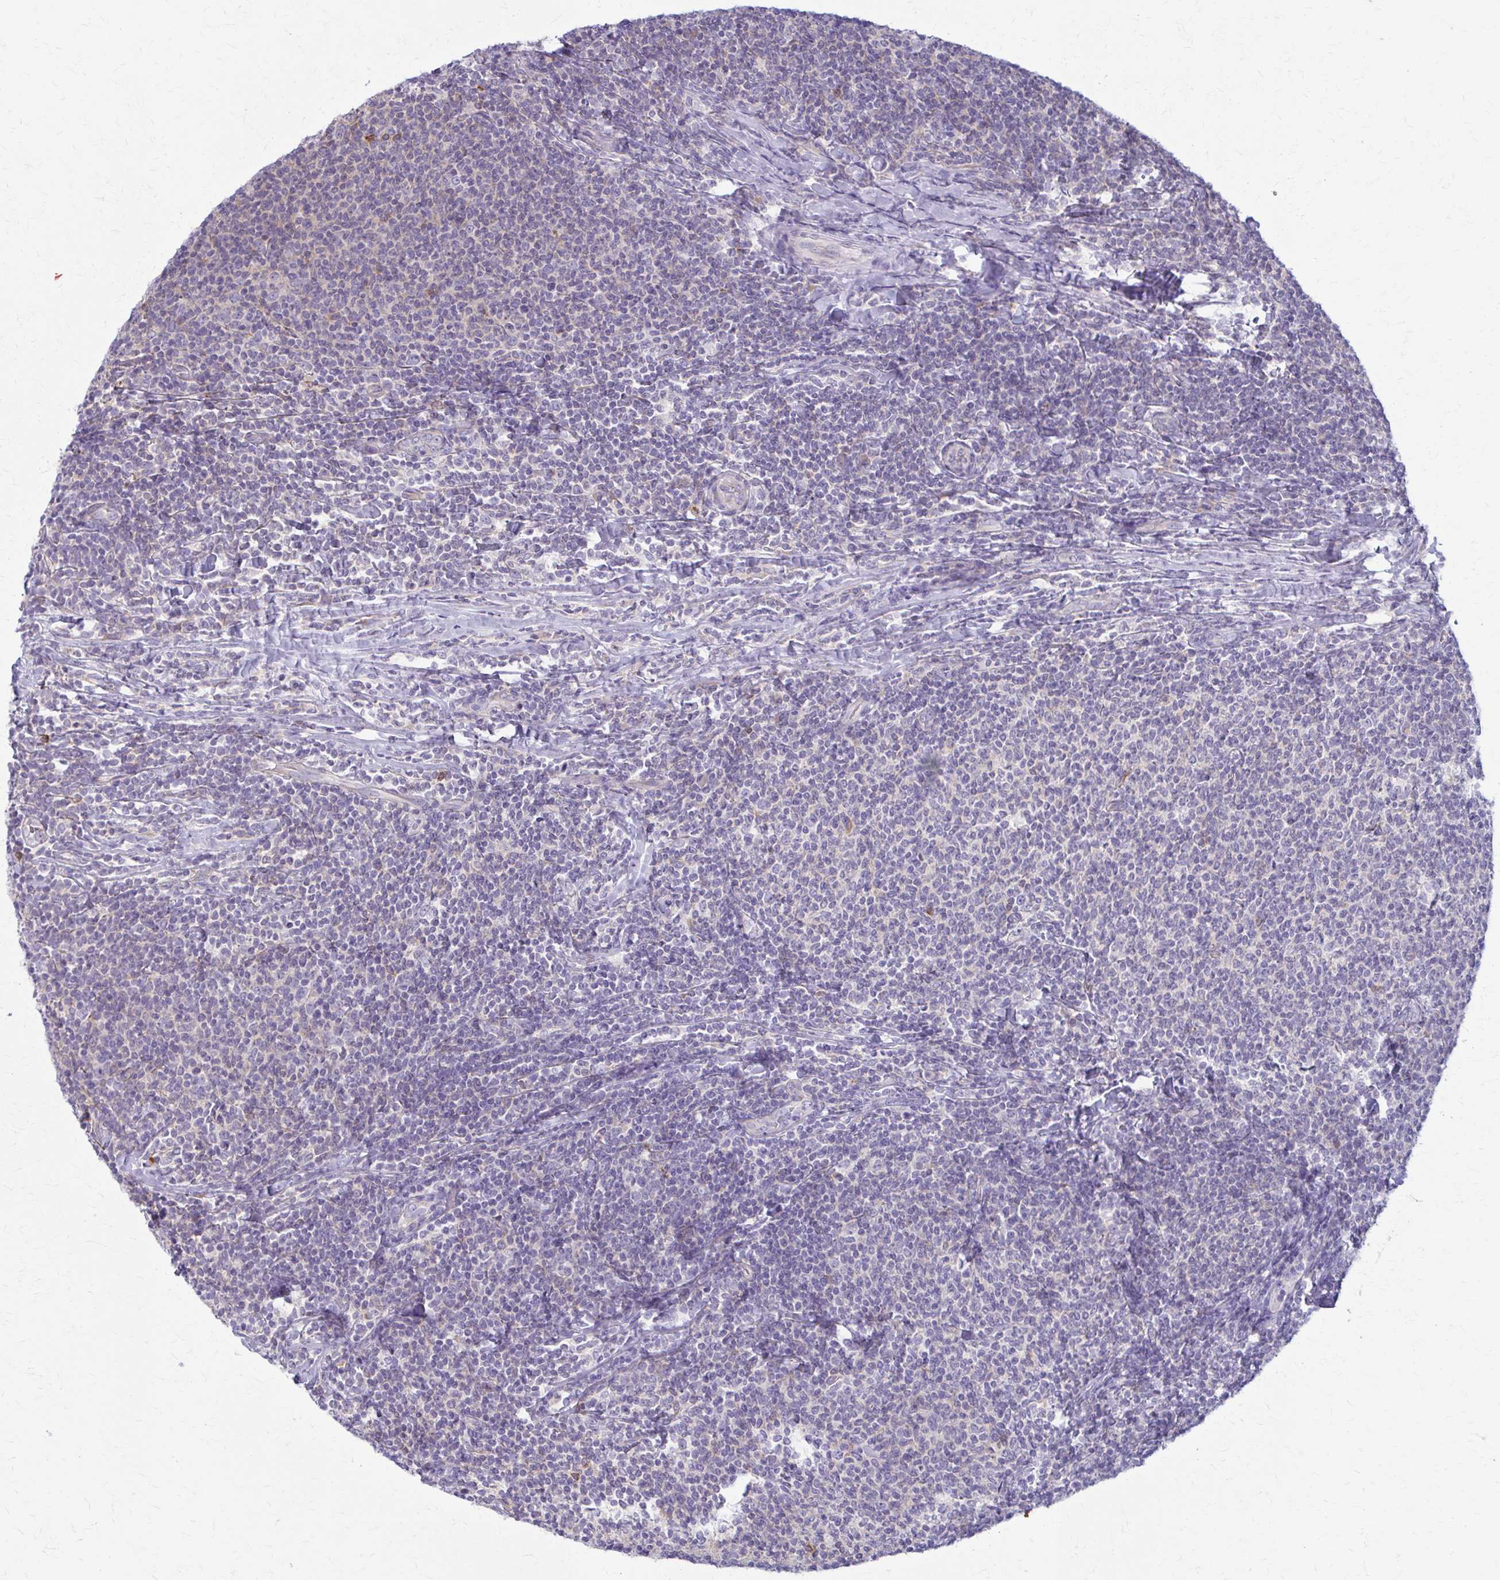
{"staining": {"intensity": "negative", "quantity": "none", "location": "none"}, "tissue": "lymphoma", "cell_type": "Tumor cells", "image_type": "cancer", "snomed": [{"axis": "morphology", "description": "Malignant lymphoma, non-Hodgkin's type, Low grade"}, {"axis": "topography", "description": "Lymph node"}], "caption": "Tumor cells are negative for protein expression in human malignant lymphoma, non-Hodgkin's type (low-grade).", "gene": "PRKRA", "patient": {"sex": "male", "age": 52}}